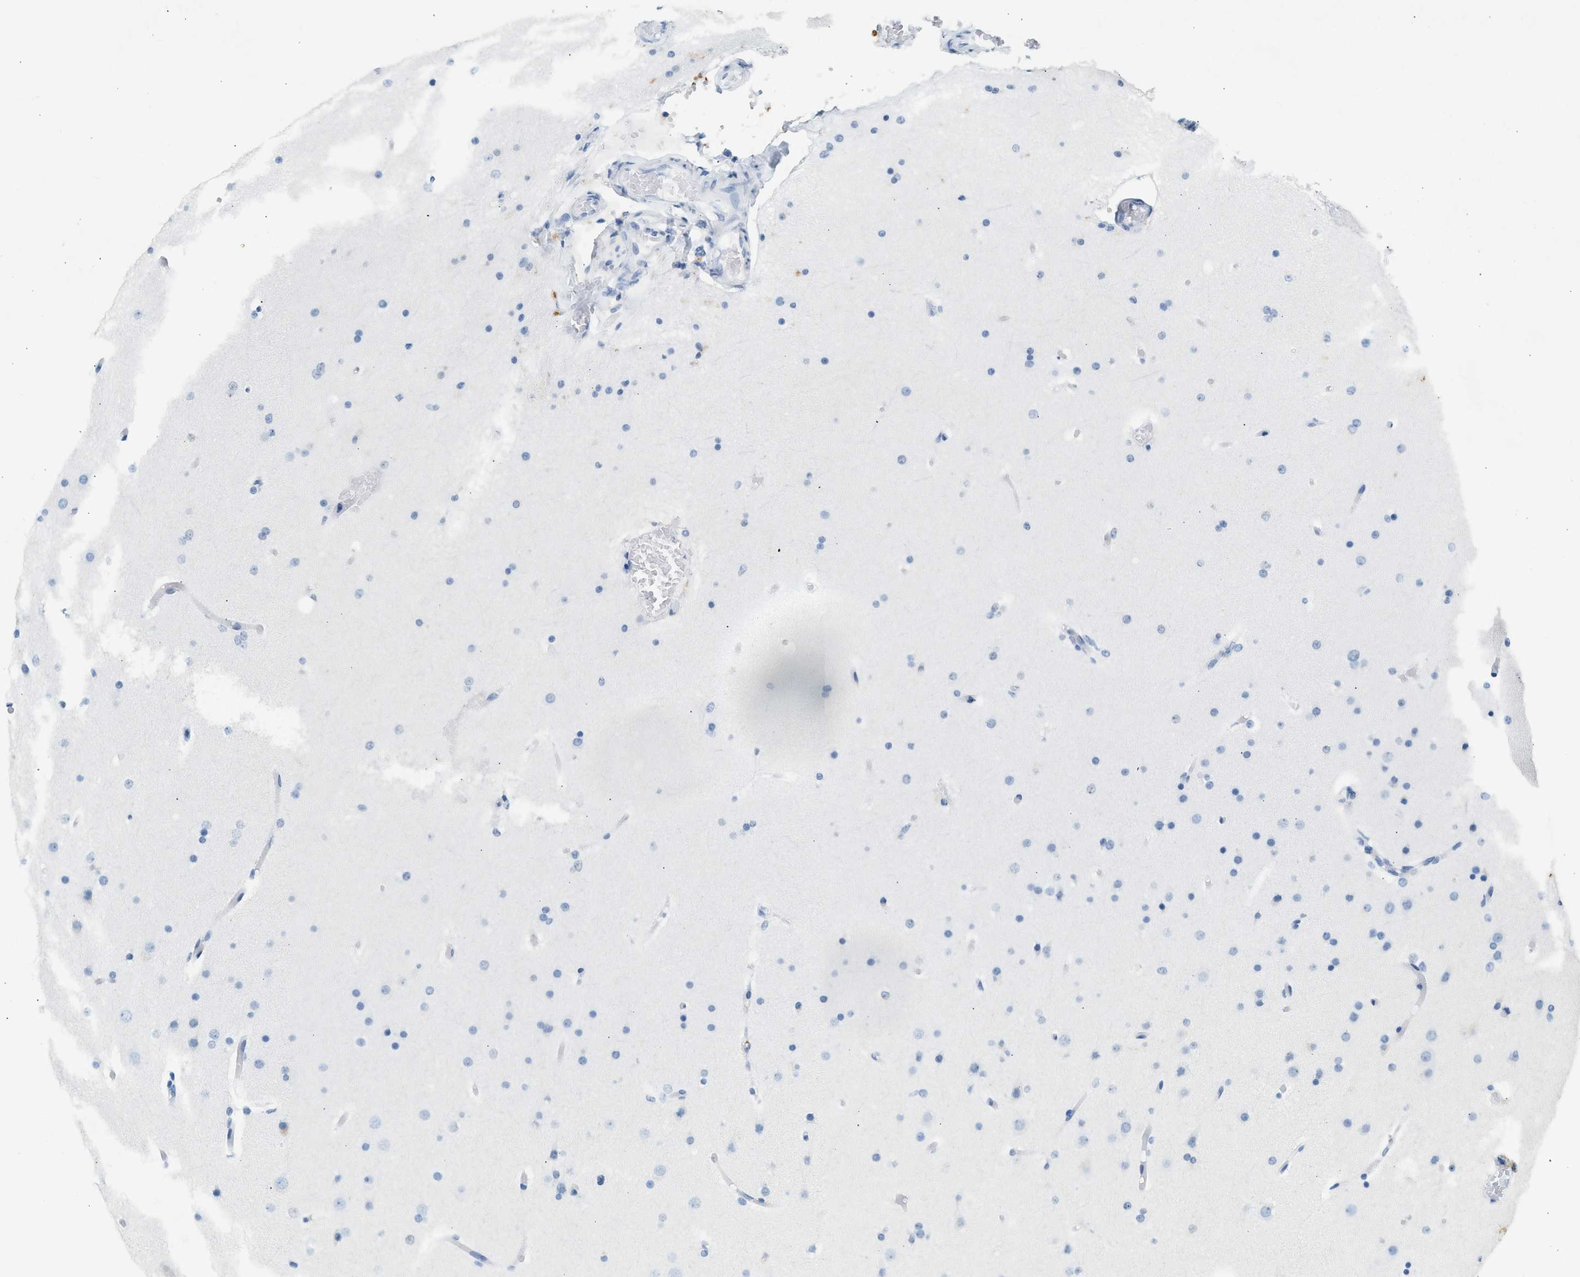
{"staining": {"intensity": "weak", "quantity": "<25%", "location": "cytoplasmic/membranous"}, "tissue": "glioma", "cell_type": "Tumor cells", "image_type": "cancer", "snomed": [{"axis": "morphology", "description": "Glioma, malignant, High grade"}, {"axis": "topography", "description": "Cerebral cortex"}], "caption": "Immunohistochemistry (IHC) of human malignant glioma (high-grade) exhibits no positivity in tumor cells.", "gene": "HHATL", "patient": {"sex": "female", "age": 36}}